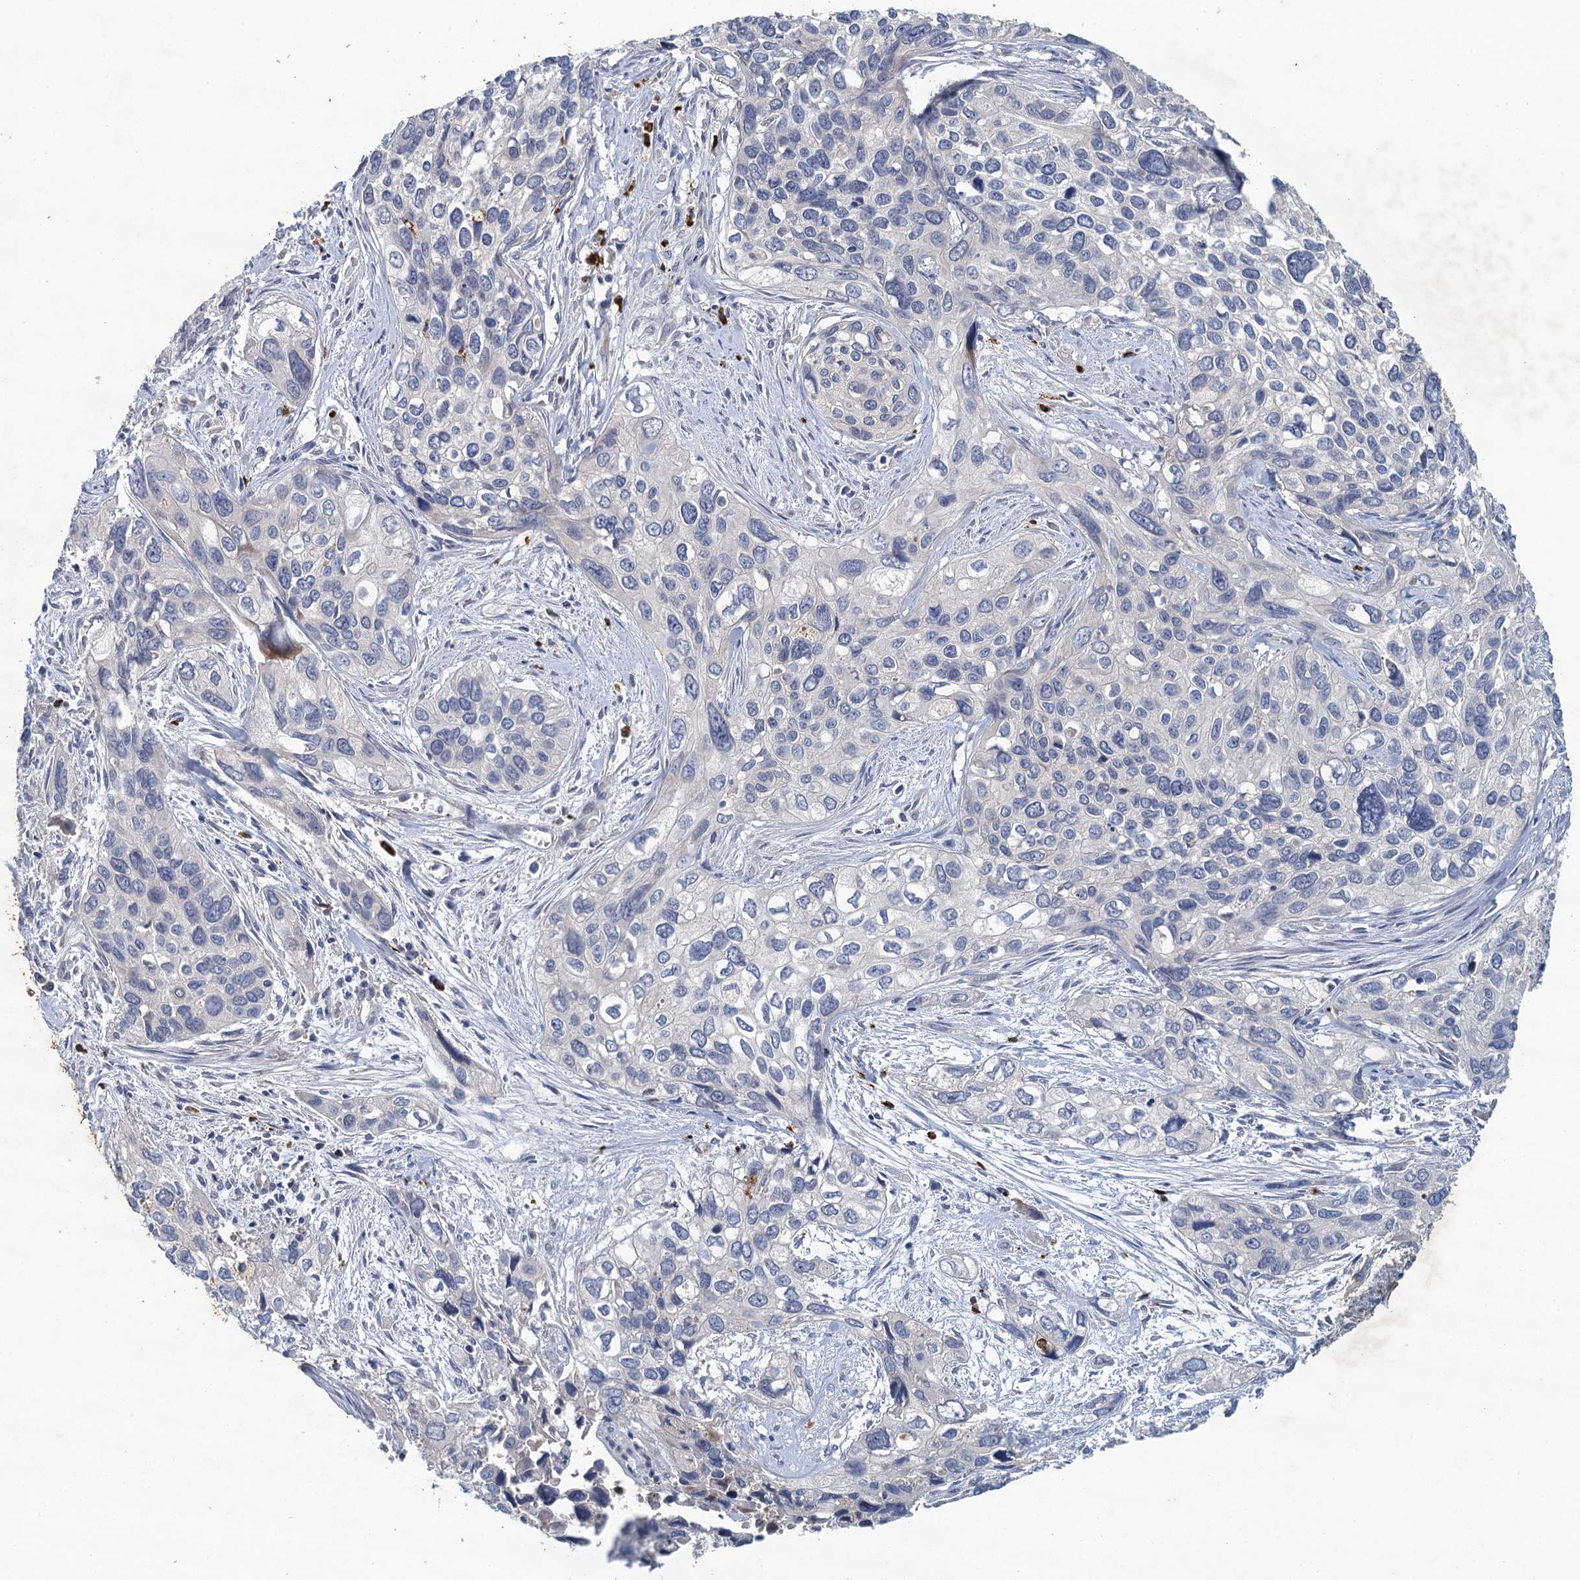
{"staining": {"intensity": "negative", "quantity": "none", "location": "none"}, "tissue": "cervical cancer", "cell_type": "Tumor cells", "image_type": "cancer", "snomed": [{"axis": "morphology", "description": "Squamous cell carcinoma, NOS"}, {"axis": "topography", "description": "Cervix"}], "caption": "An immunohistochemistry image of squamous cell carcinoma (cervical) is shown. There is no staining in tumor cells of squamous cell carcinoma (cervical).", "gene": "TPCN1", "patient": {"sex": "female", "age": 55}}